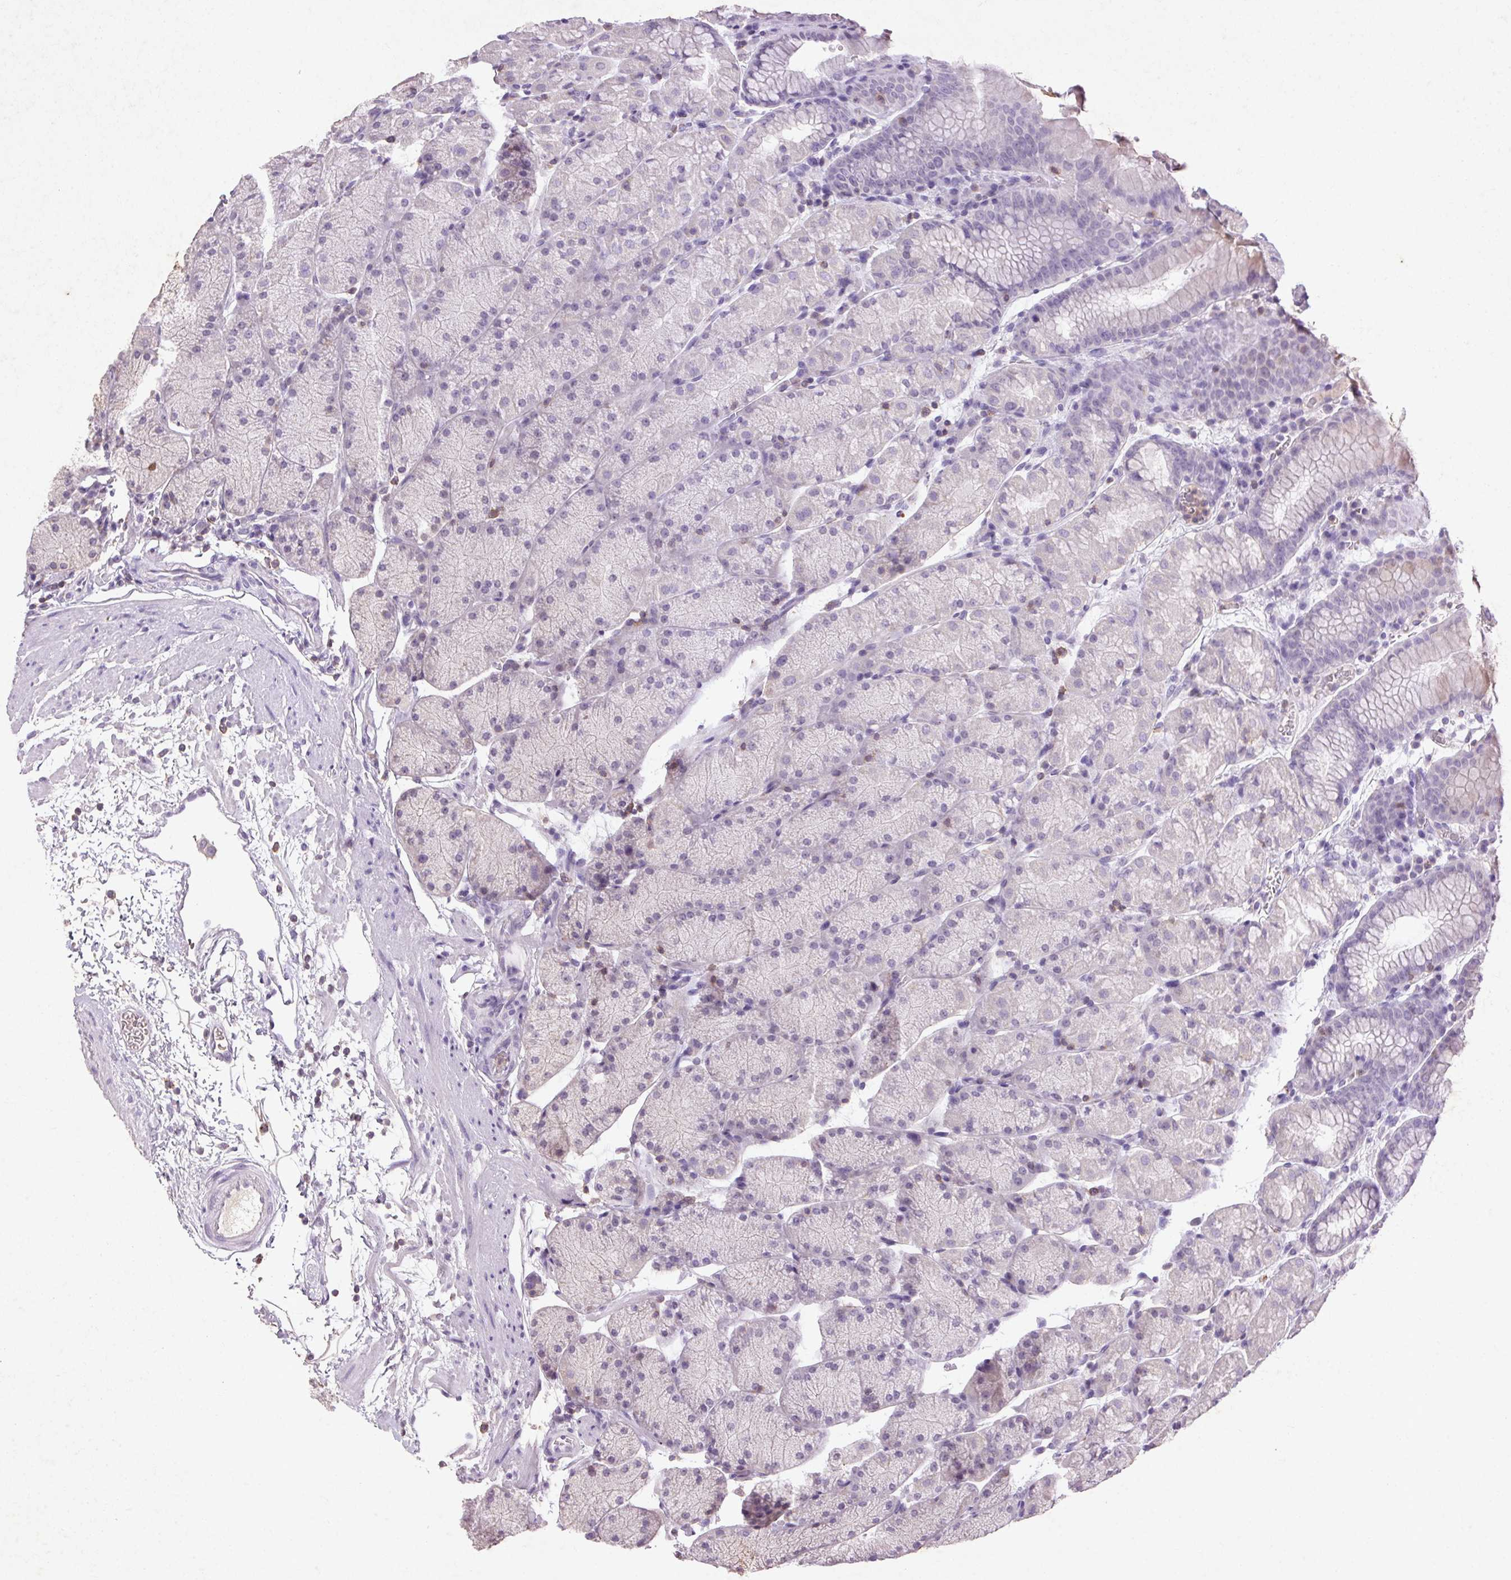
{"staining": {"intensity": "negative", "quantity": "none", "location": "none"}, "tissue": "stomach", "cell_type": "Glandular cells", "image_type": "normal", "snomed": [{"axis": "morphology", "description": "Normal tissue, NOS"}, {"axis": "topography", "description": "Stomach, upper"}, {"axis": "topography", "description": "Stomach"}], "caption": "This is a photomicrograph of IHC staining of benign stomach, which shows no staining in glandular cells. (Stains: DAB (3,3'-diaminobenzidine) immunohistochemistry with hematoxylin counter stain, Microscopy: brightfield microscopy at high magnification).", "gene": "FNDC7", "patient": {"sex": "male", "age": 76}}